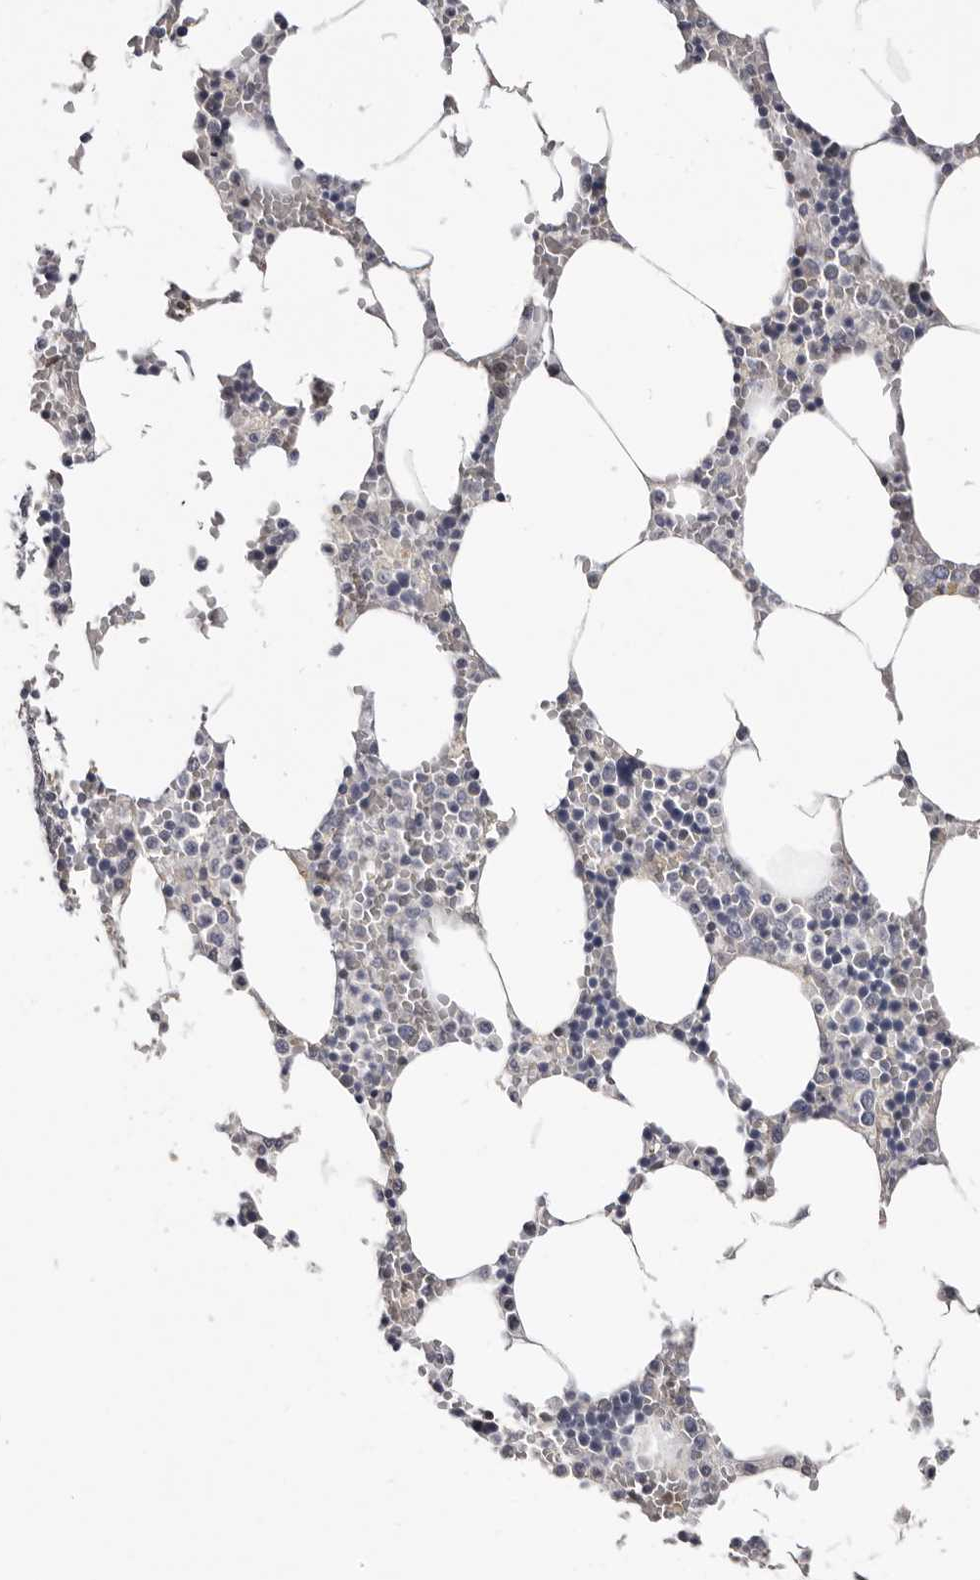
{"staining": {"intensity": "negative", "quantity": "none", "location": "none"}, "tissue": "bone marrow", "cell_type": "Hematopoietic cells", "image_type": "normal", "snomed": [{"axis": "morphology", "description": "Normal tissue, NOS"}, {"axis": "topography", "description": "Bone marrow"}], "caption": "Image shows no protein staining in hematopoietic cells of benign bone marrow.", "gene": "KHDRBS2", "patient": {"sex": "male", "age": 70}}